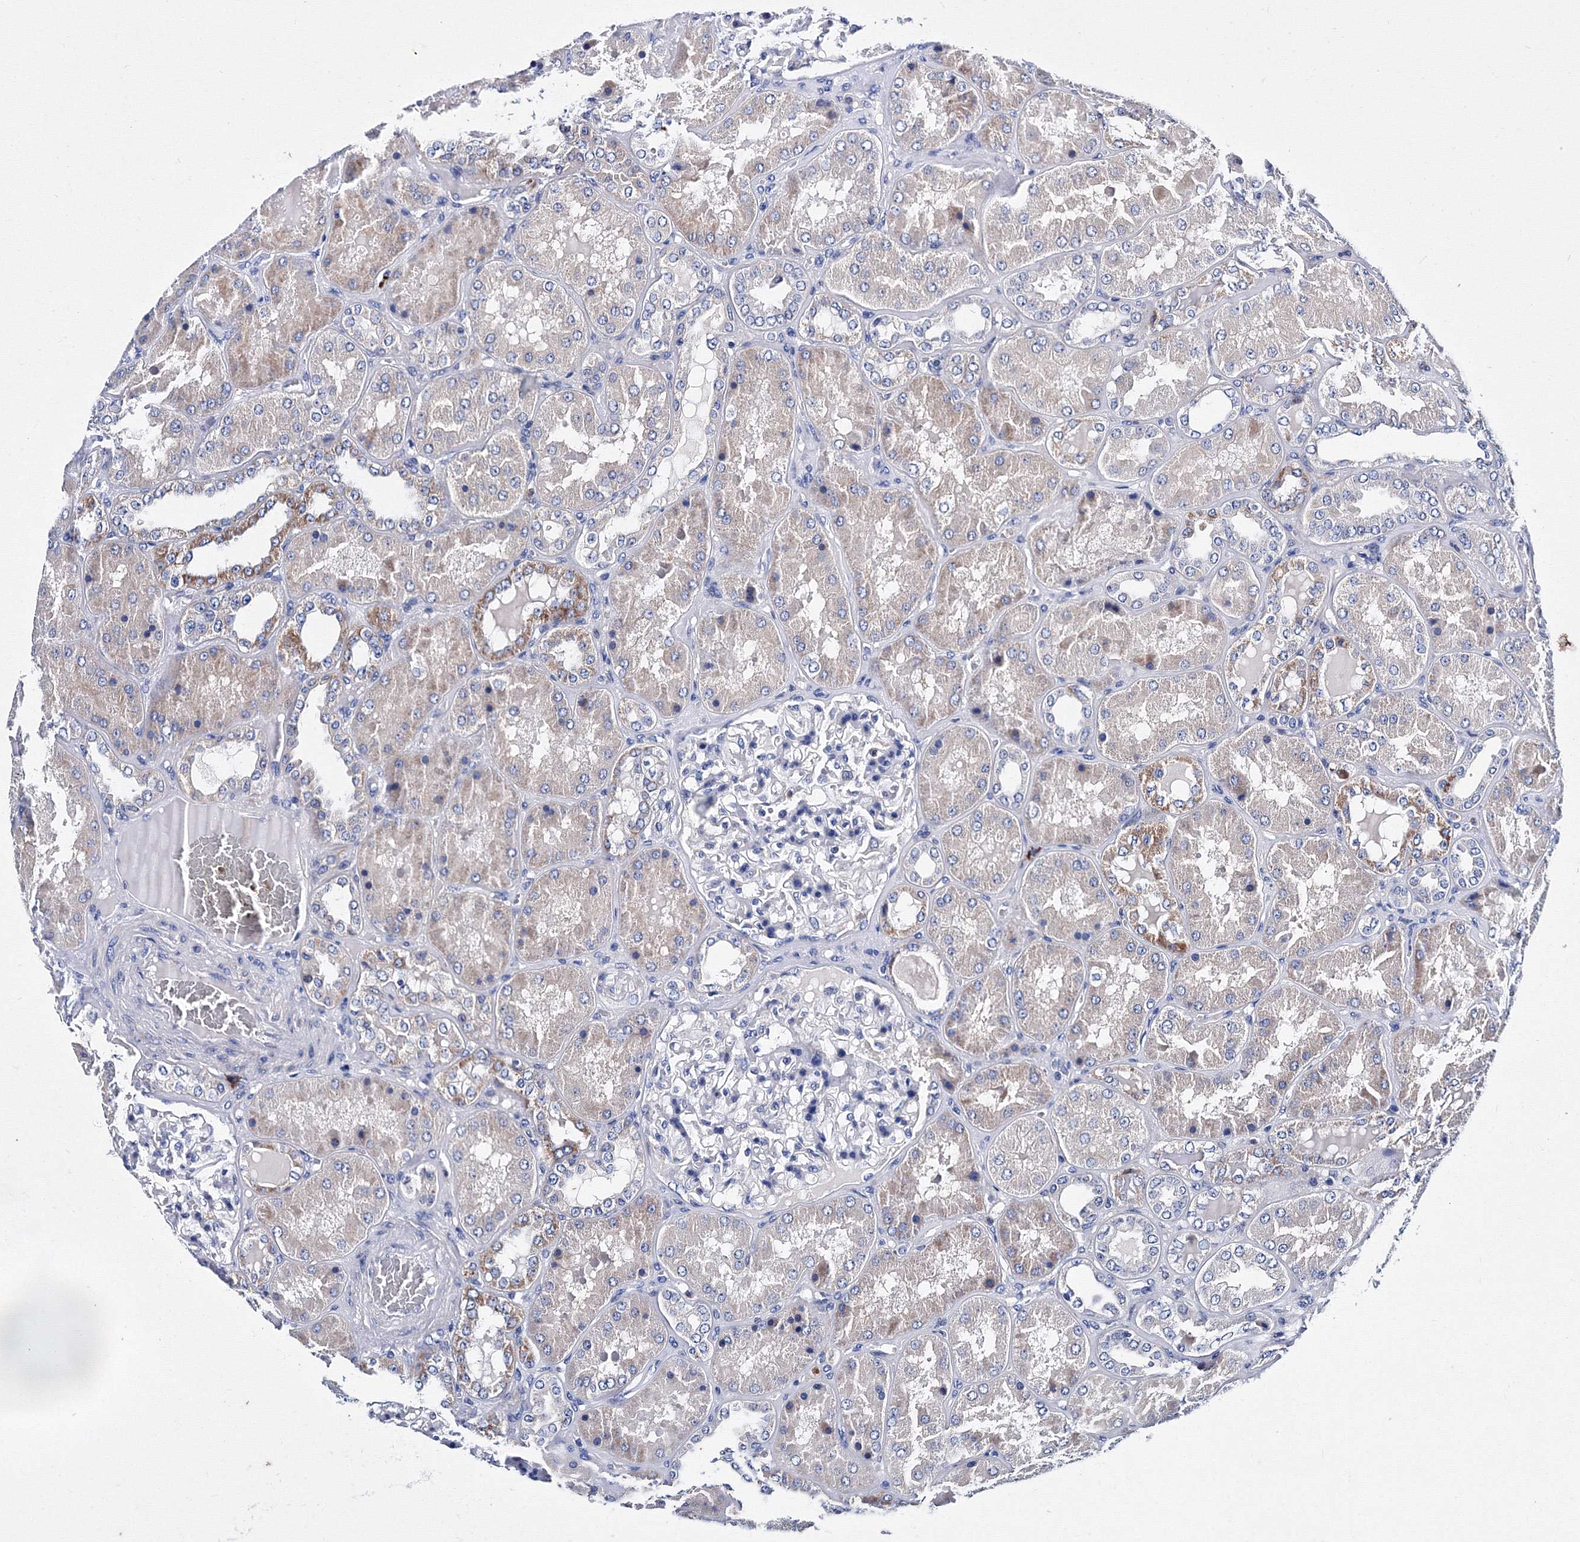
{"staining": {"intensity": "negative", "quantity": "none", "location": "none"}, "tissue": "kidney", "cell_type": "Cells in glomeruli", "image_type": "normal", "snomed": [{"axis": "morphology", "description": "Normal tissue, NOS"}, {"axis": "topography", "description": "Kidney"}], "caption": "There is no significant positivity in cells in glomeruli of kidney. Nuclei are stained in blue.", "gene": "TRPM2", "patient": {"sex": "female", "age": 56}}